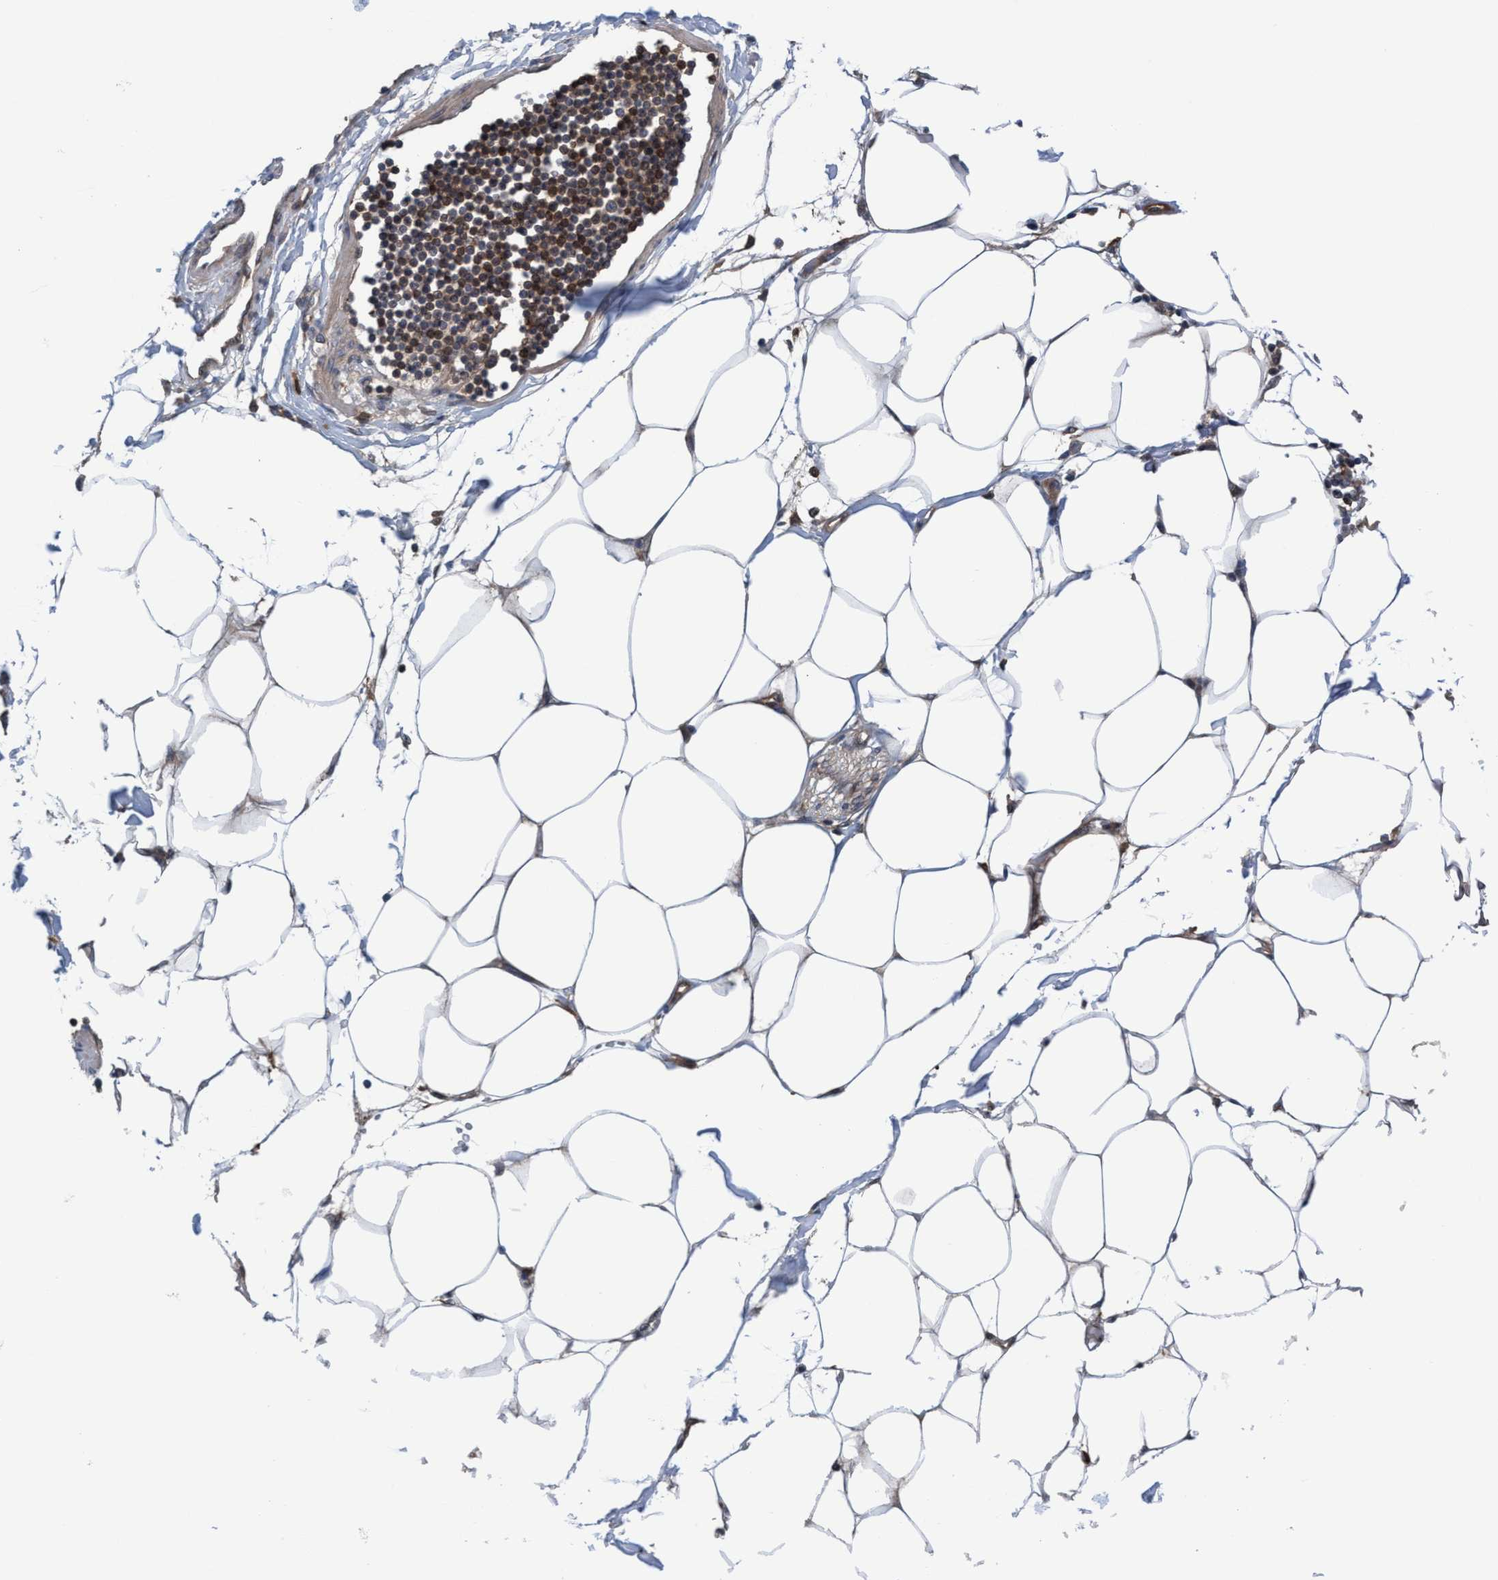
{"staining": {"intensity": "weak", "quantity": "25%-75%", "location": "cytoplasmic/membranous"}, "tissue": "adipose tissue", "cell_type": "Adipocytes", "image_type": "normal", "snomed": [{"axis": "morphology", "description": "Normal tissue, NOS"}, {"axis": "morphology", "description": "Adenocarcinoma, NOS"}, {"axis": "topography", "description": "Colon"}, {"axis": "topography", "description": "Peripheral nerve tissue"}], "caption": "A micrograph showing weak cytoplasmic/membranous expression in approximately 25%-75% of adipocytes in unremarkable adipose tissue, as visualized by brown immunohistochemical staining.", "gene": "GLOD4", "patient": {"sex": "male", "age": 14}}